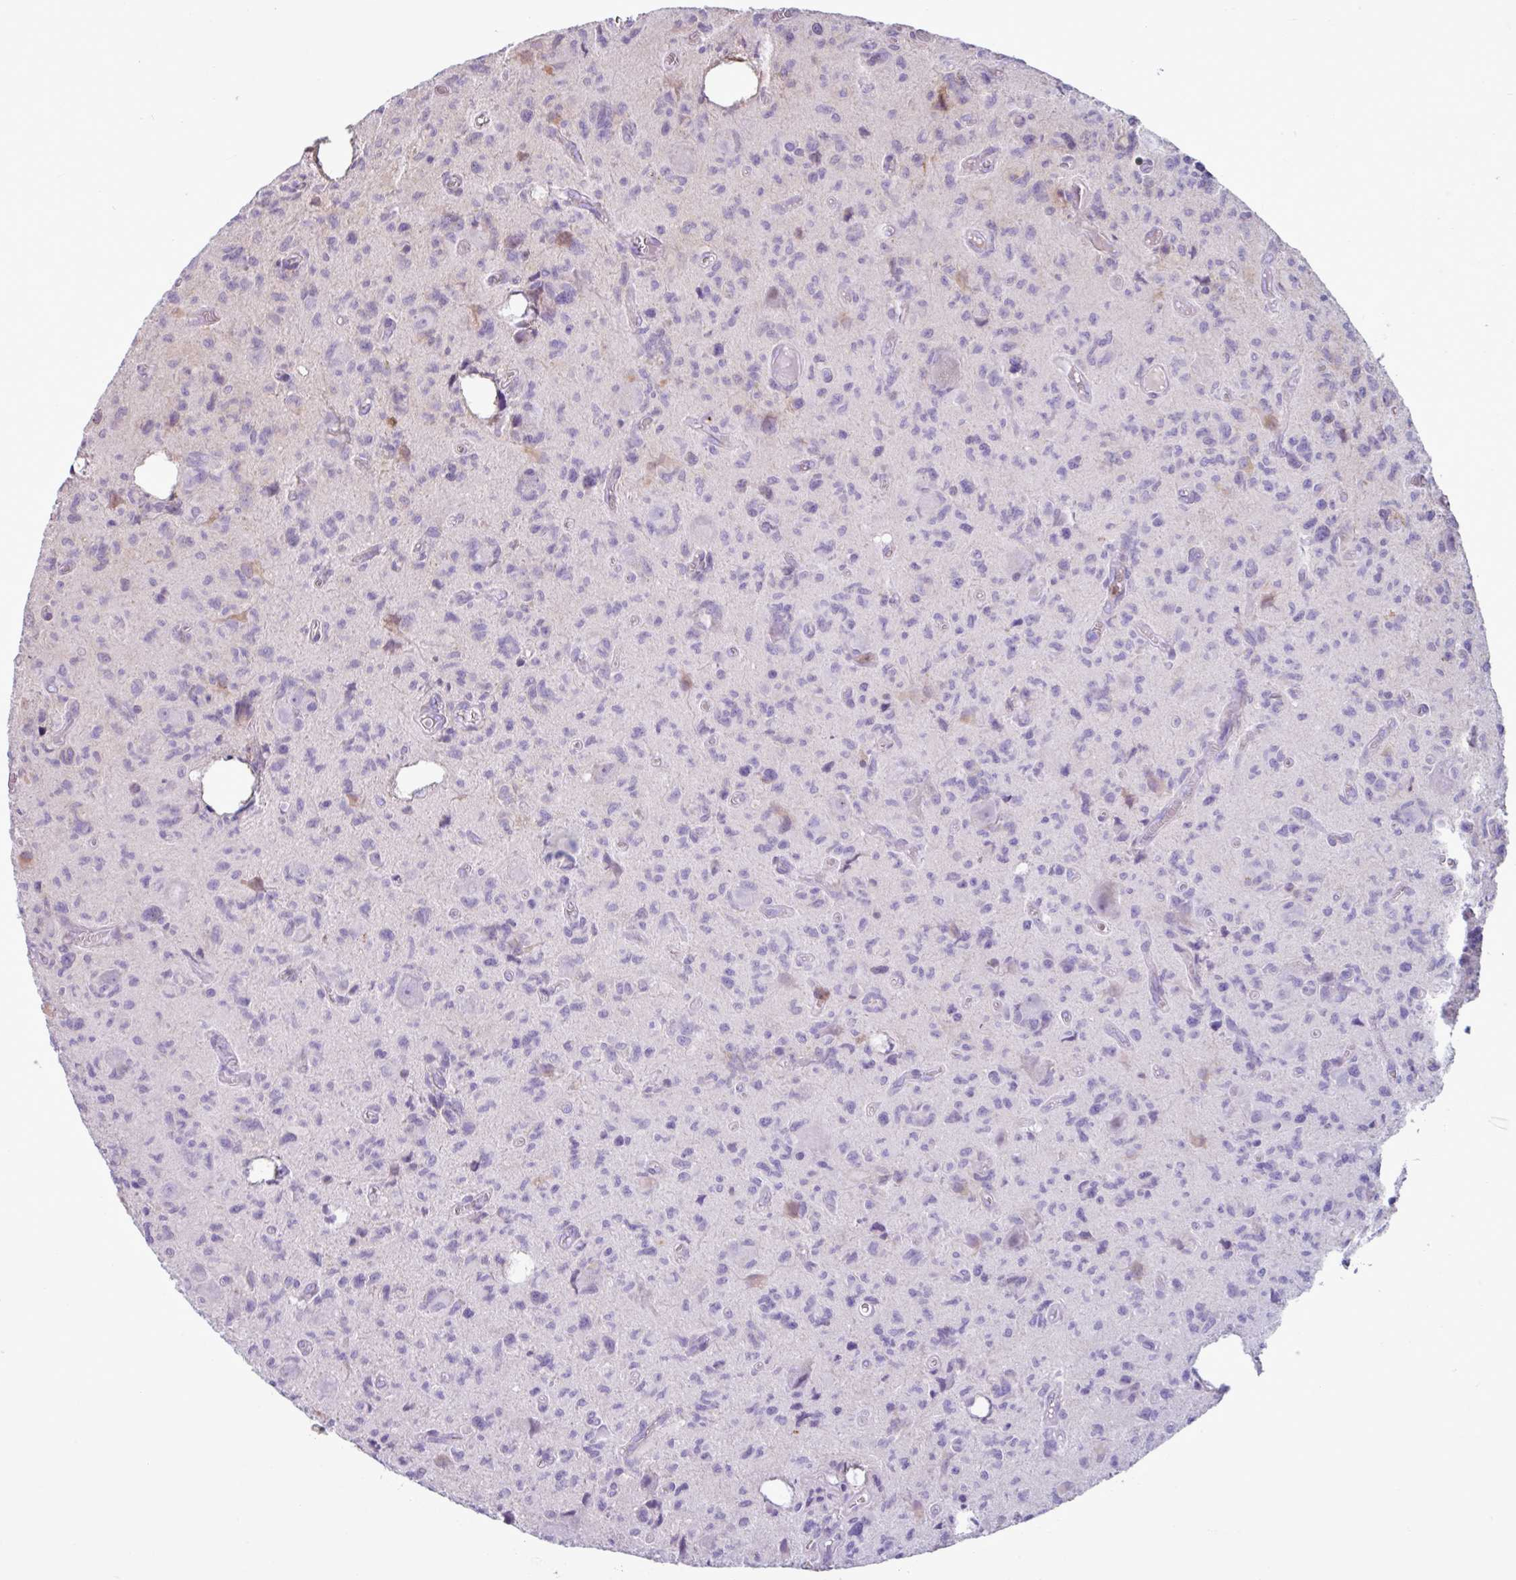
{"staining": {"intensity": "negative", "quantity": "none", "location": "none"}, "tissue": "glioma", "cell_type": "Tumor cells", "image_type": "cancer", "snomed": [{"axis": "morphology", "description": "Glioma, malignant, High grade"}, {"axis": "topography", "description": "Brain"}], "caption": "High magnification brightfield microscopy of malignant glioma (high-grade) stained with DAB (brown) and counterstained with hematoxylin (blue): tumor cells show no significant staining. The staining was performed using DAB (3,3'-diaminobenzidine) to visualize the protein expression in brown, while the nuclei were stained in blue with hematoxylin (Magnification: 20x).", "gene": "PPP1R35", "patient": {"sex": "male", "age": 76}}